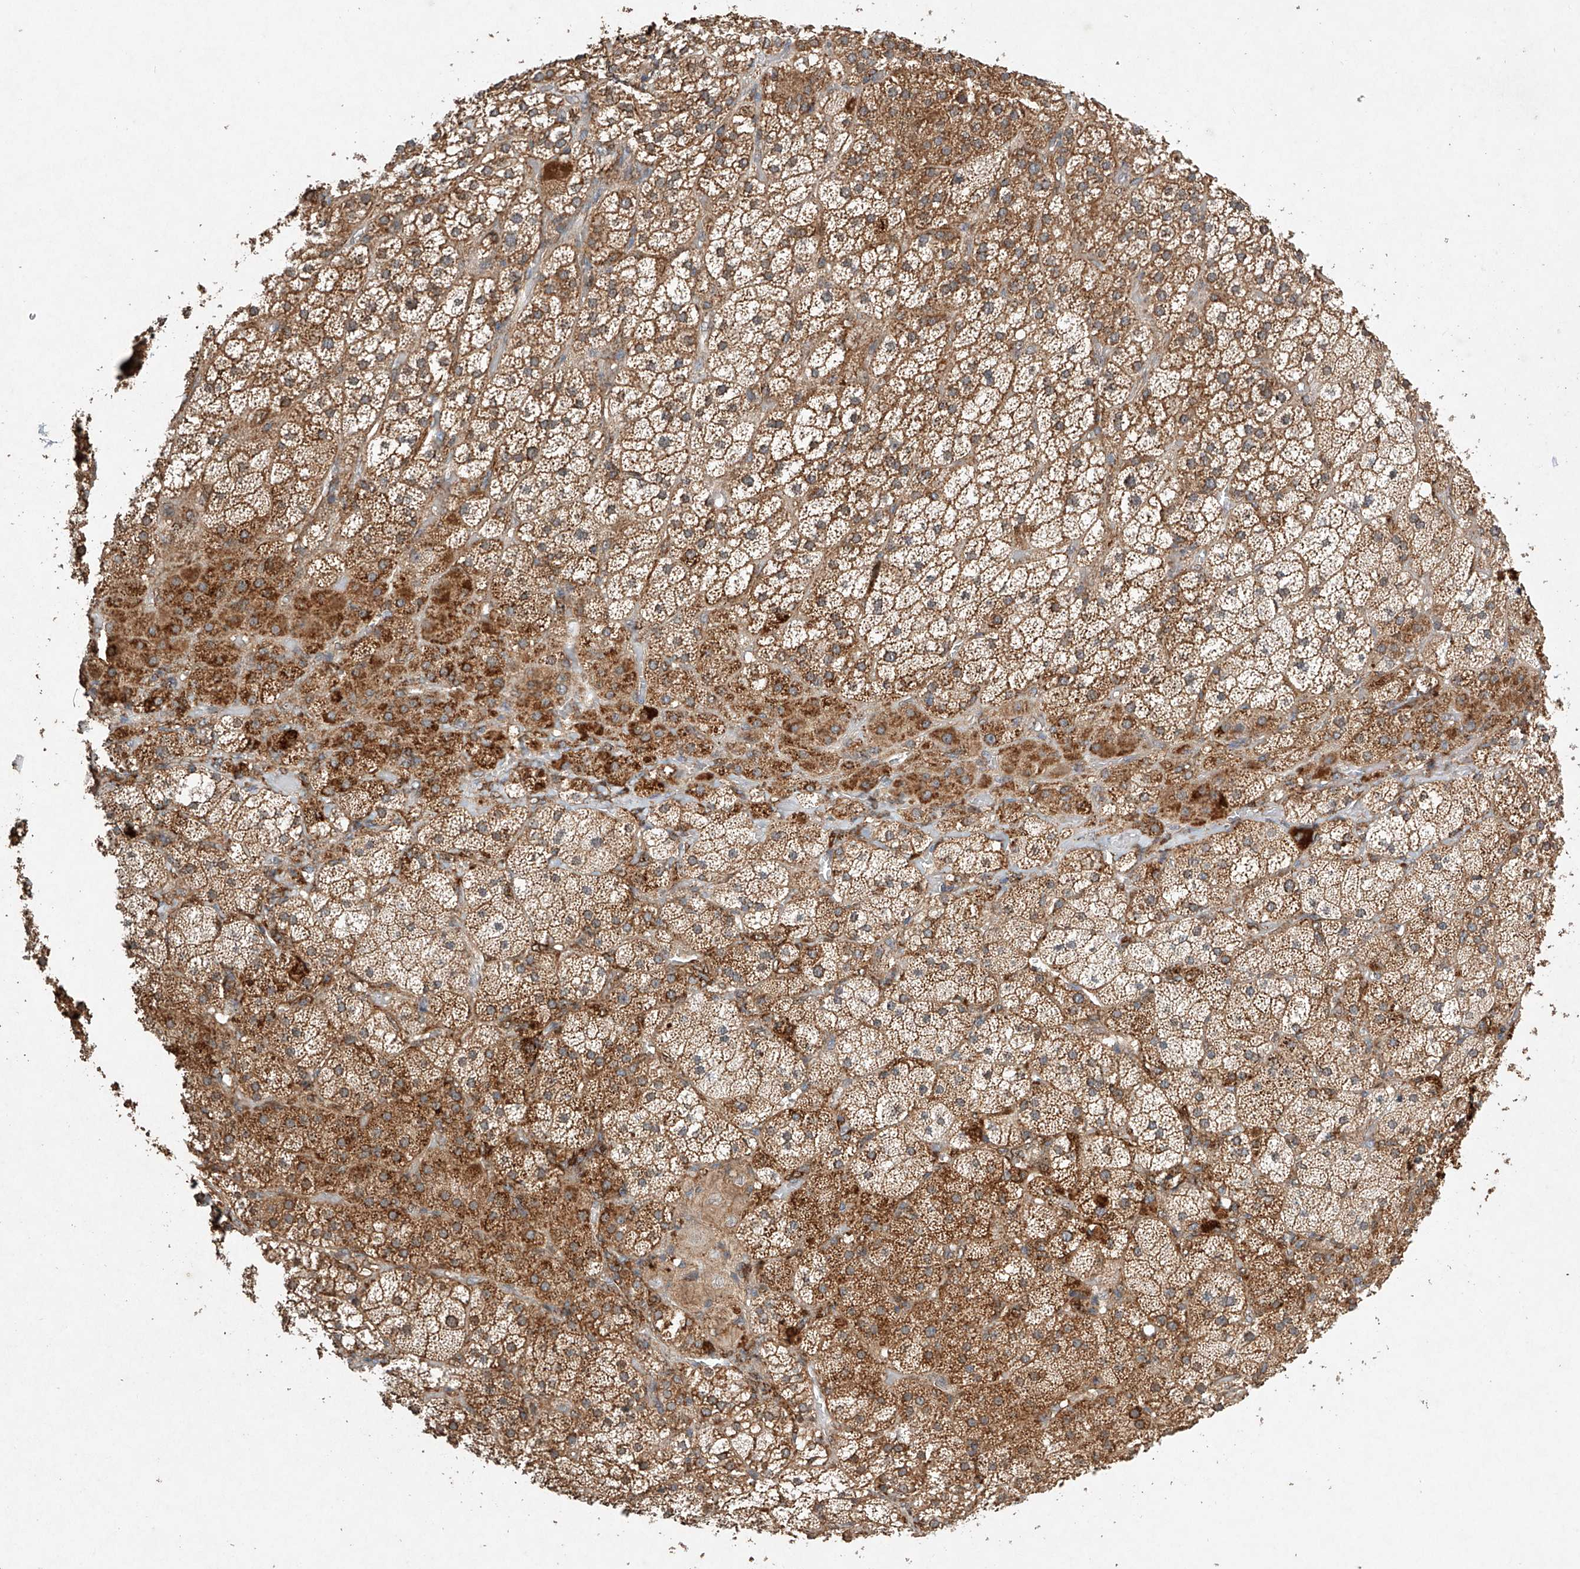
{"staining": {"intensity": "strong", "quantity": "25%-75%", "location": "cytoplasmic/membranous,nuclear"}, "tissue": "adrenal gland", "cell_type": "Glandular cells", "image_type": "normal", "snomed": [{"axis": "morphology", "description": "Normal tissue, NOS"}, {"axis": "topography", "description": "Adrenal gland"}], "caption": "Immunohistochemical staining of normal human adrenal gland shows strong cytoplasmic/membranous,nuclear protein staining in about 25%-75% of glandular cells. The staining was performed using DAB to visualize the protein expression in brown, while the nuclei were stained in blue with hematoxylin (Magnification: 20x).", "gene": "DCAF11", "patient": {"sex": "male", "age": 57}}